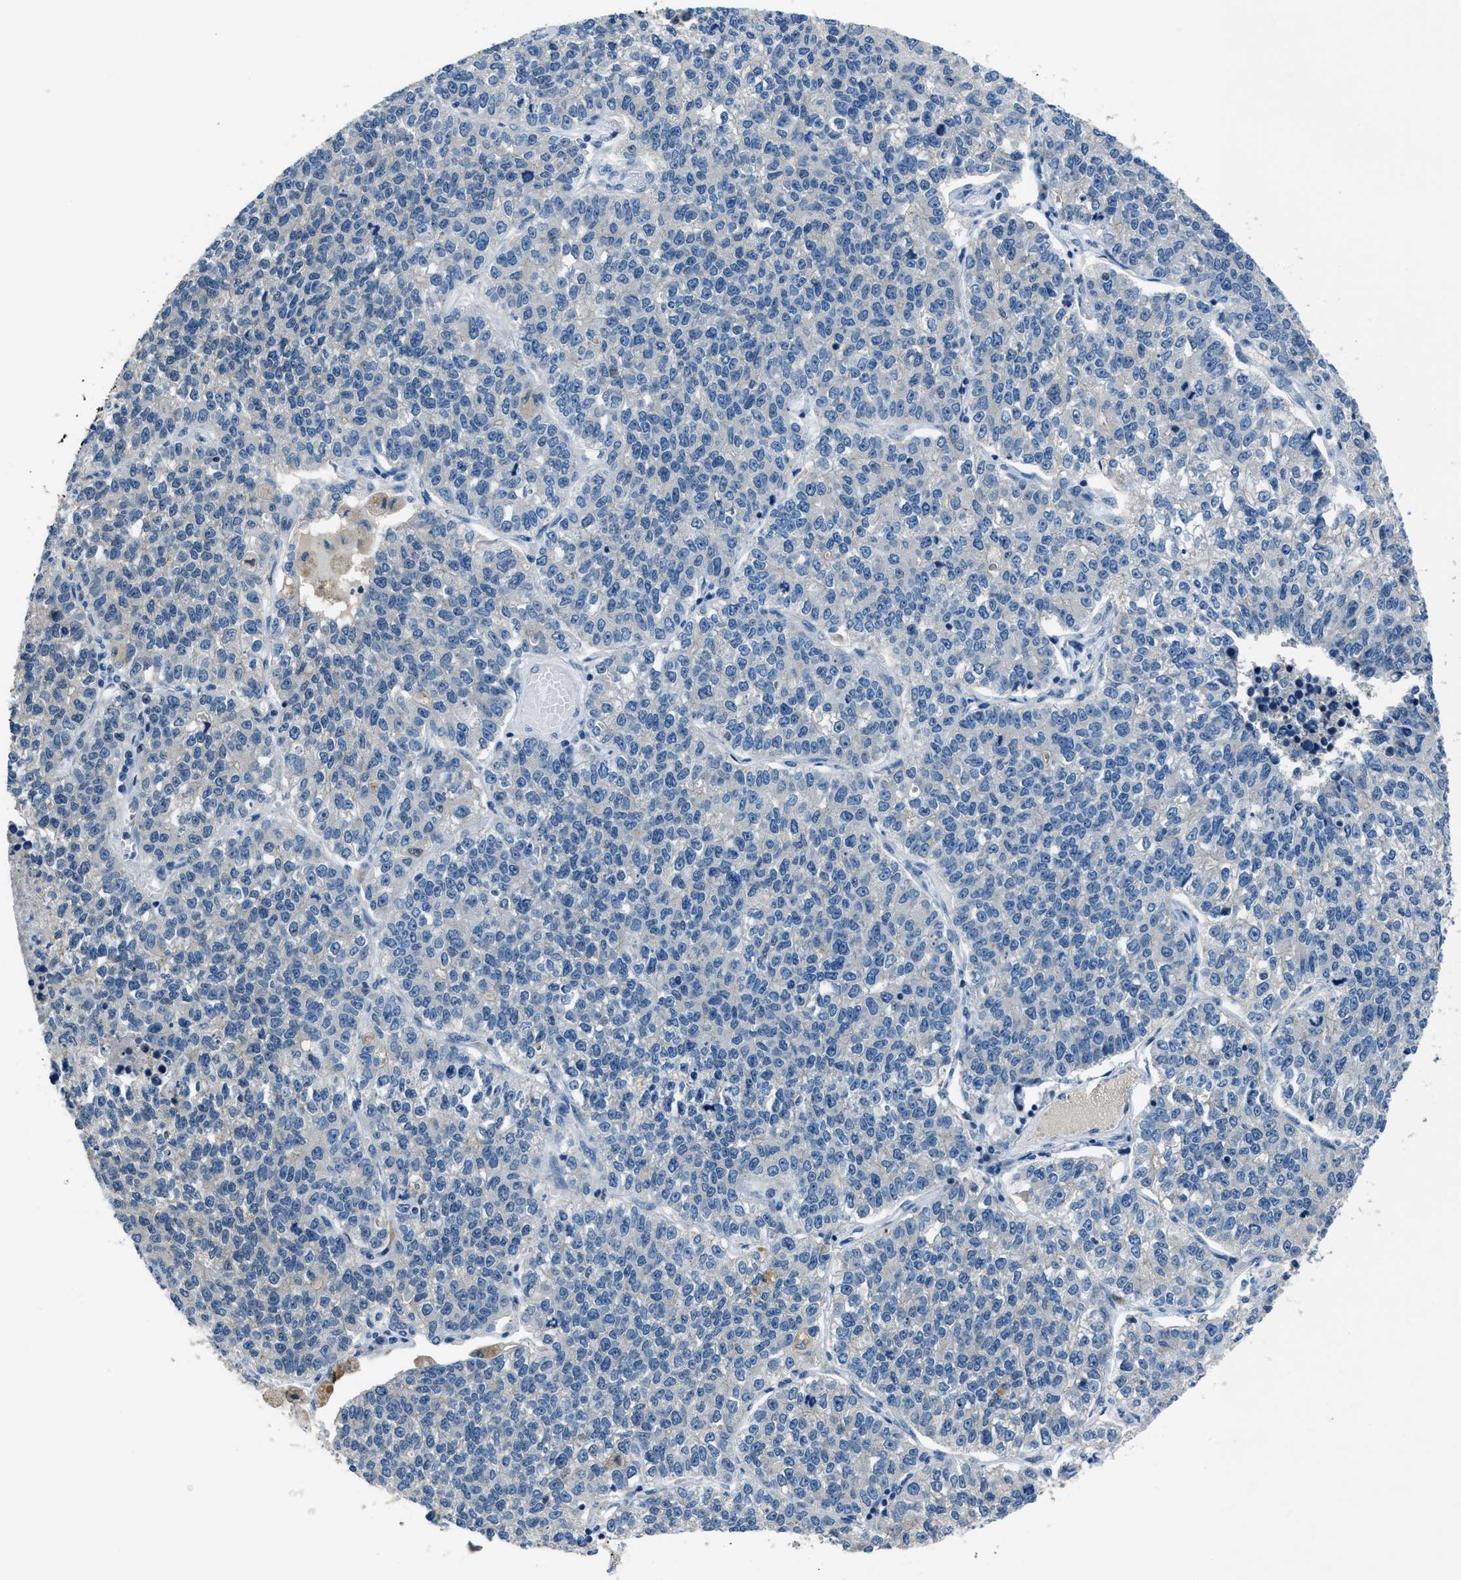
{"staining": {"intensity": "negative", "quantity": "none", "location": "none"}, "tissue": "lung cancer", "cell_type": "Tumor cells", "image_type": "cancer", "snomed": [{"axis": "morphology", "description": "Adenocarcinoma, NOS"}, {"axis": "topography", "description": "Lung"}], "caption": "A high-resolution image shows immunohistochemistry staining of adenocarcinoma (lung), which displays no significant positivity in tumor cells. (DAB (3,3'-diaminobenzidine) IHC, high magnification).", "gene": "DUSP19", "patient": {"sex": "male", "age": 49}}